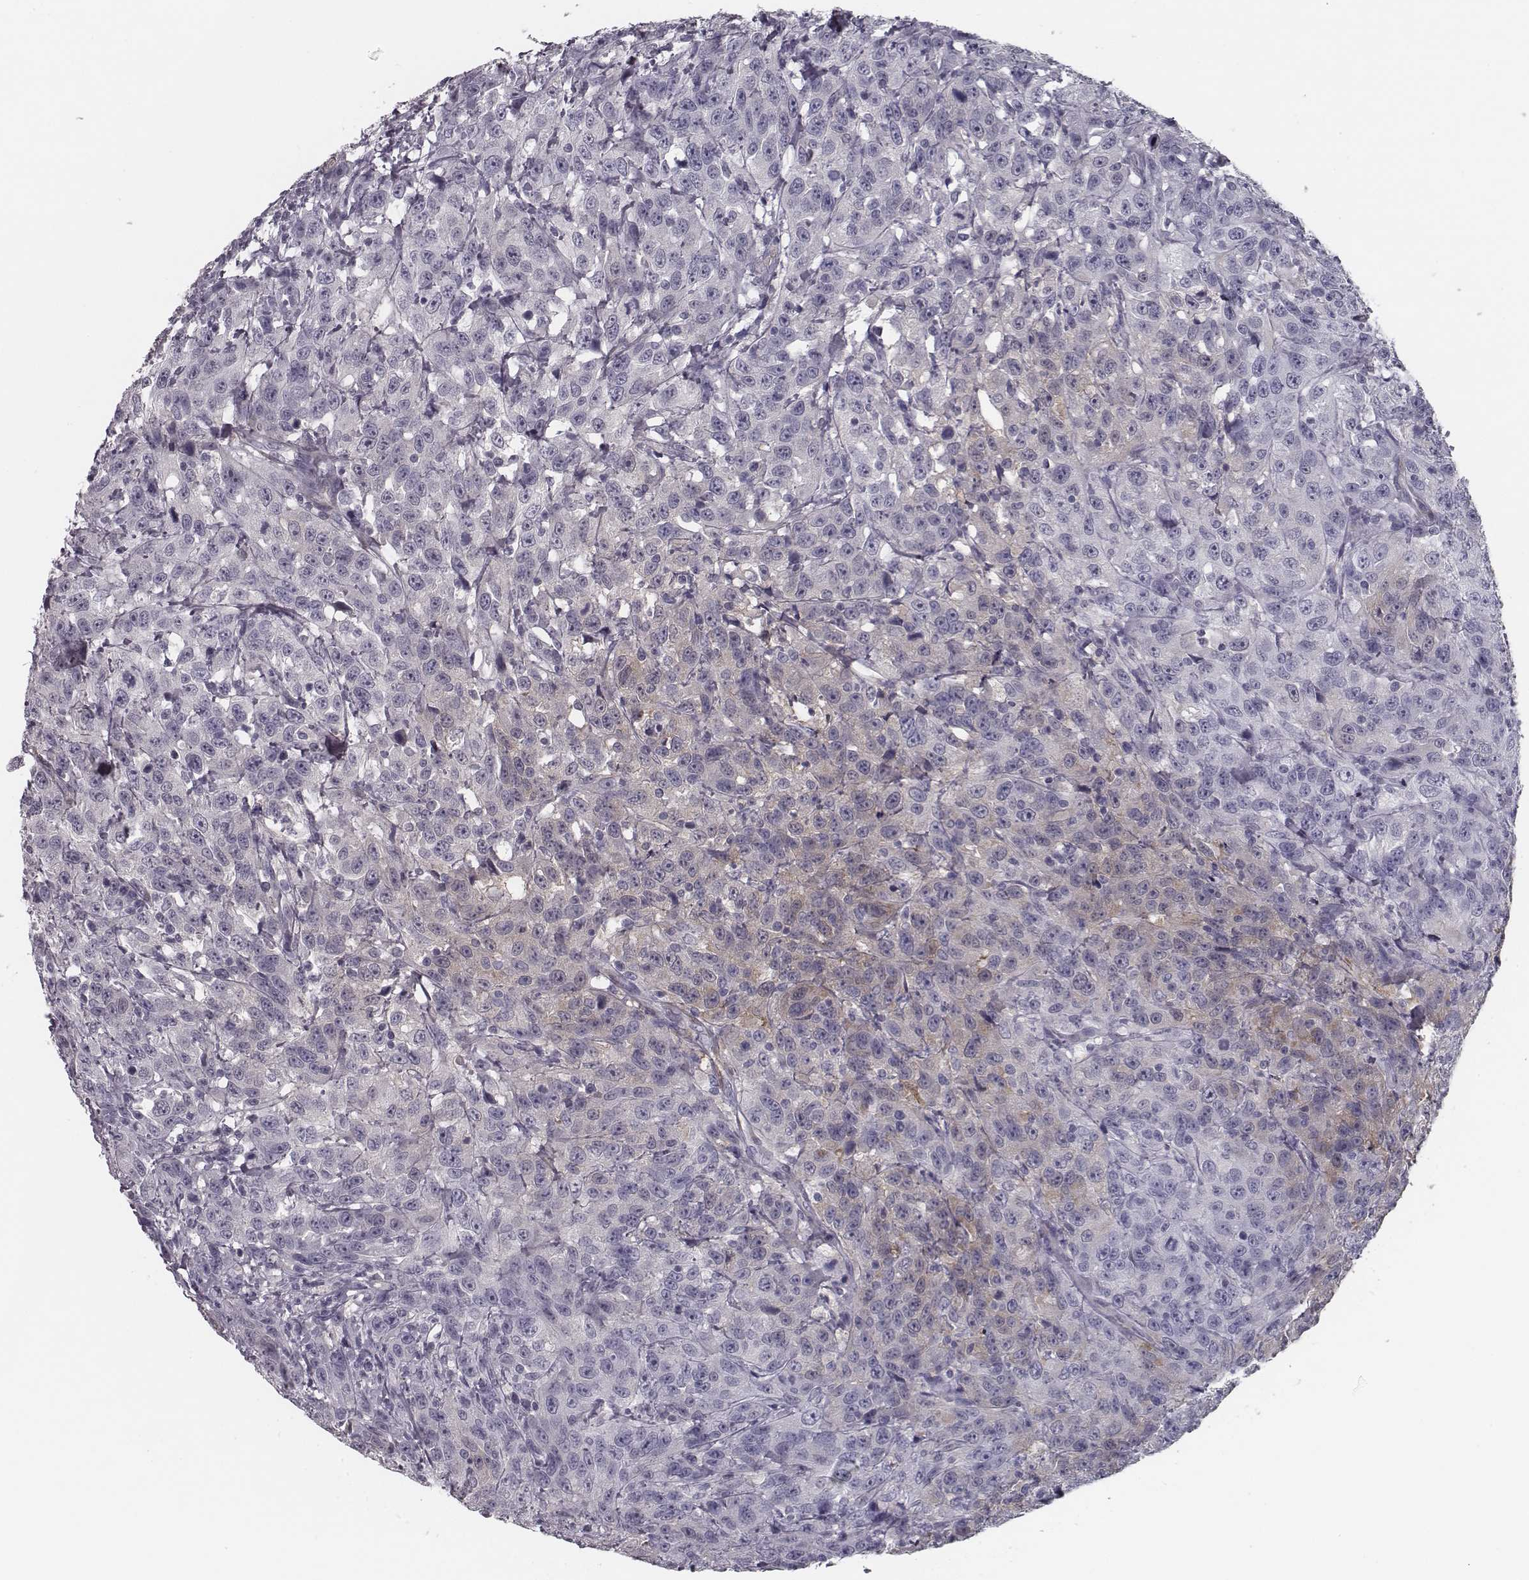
{"staining": {"intensity": "negative", "quantity": "none", "location": "none"}, "tissue": "urothelial cancer", "cell_type": "Tumor cells", "image_type": "cancer", "snomed": [{"axis": "morphology", "description": "Urothelial carcinoma, NOS"}, {"axis": "morphology", "description": "Urothelial carcinoma, High grade"}, {"axis": "topography", "description": "Urinary bladder"}], "caption": "Tumor cells show no significant protein staining in high-grade urothelial carcinoma.", "gene": "ISYNA1", "patient": {"sex": "female", "age": 73}}